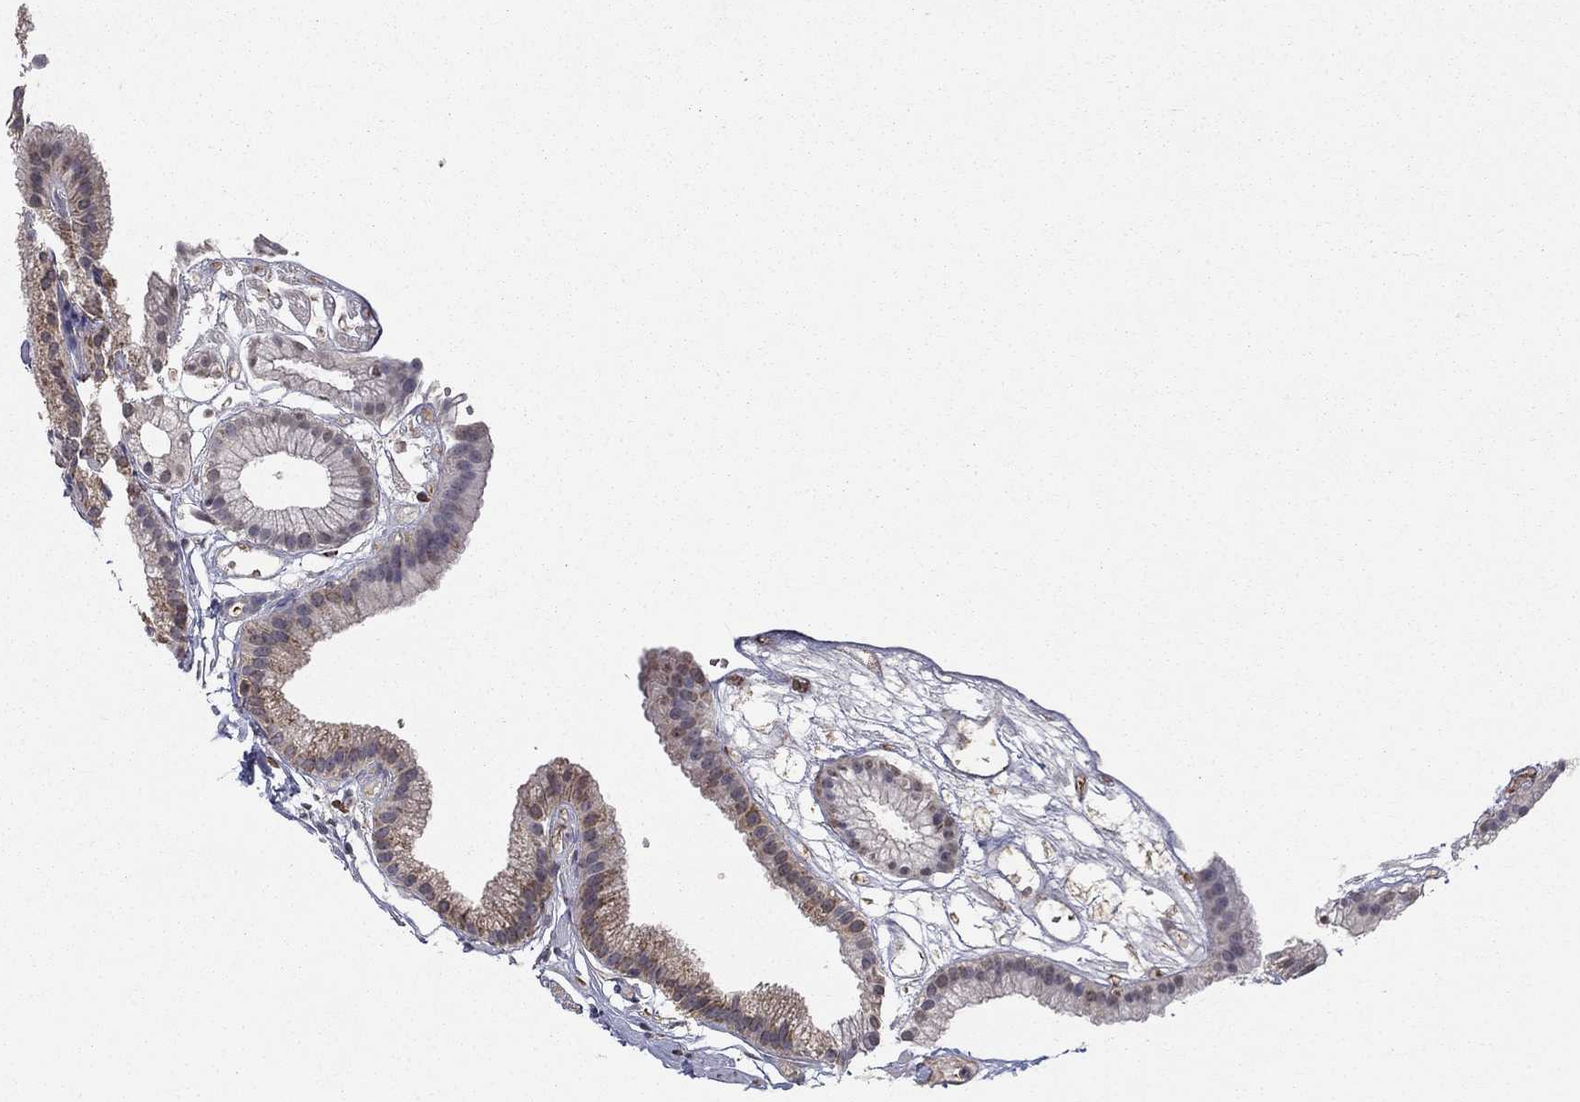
{"staining": {"intensity": "weak", "quantity": ">75%", "location": "cytoplasmic/membranous"}, "tissue": "gallbladder", "cell_type": "Glandular cells", "image_type": "normal", "snomed": [{"axis": "morphology", "description": "Normal tissue, NOS"}, {"axis": "topography", "description": "Gallbladder"}], "caption": "Glandular cells display low levels of weak cytoplasmic/membranous expression in about >75% of cells in unremarkable gallbladder.", "gene": "SLC2A13", "patient": {"sex": "female", "age": 45}}